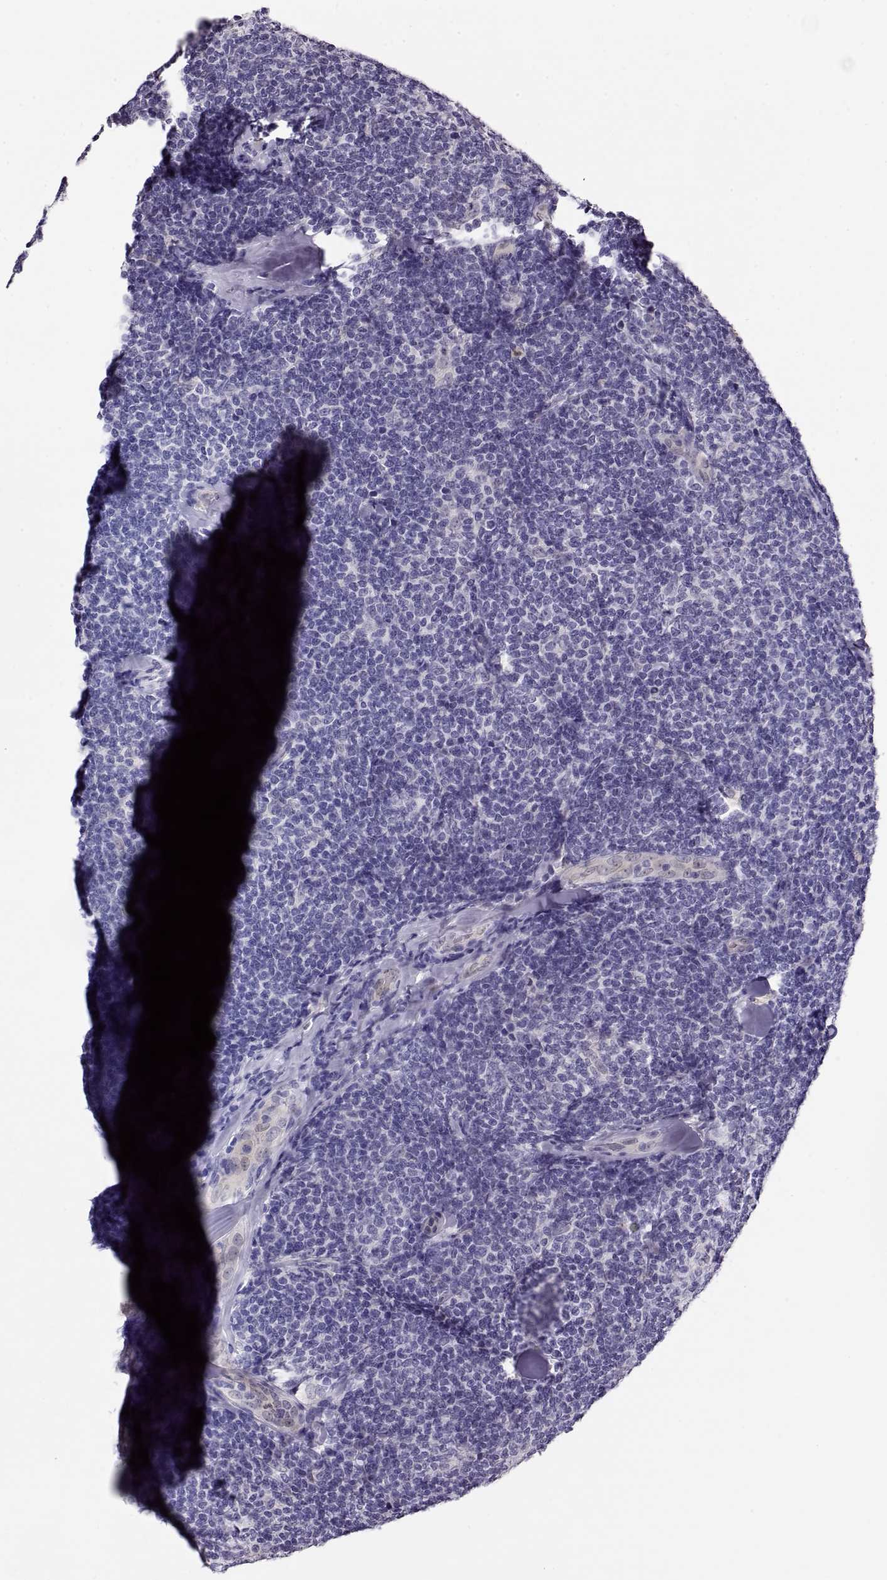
{"staining": {"intensity": "negative", "quantity": "none", "location": "none"}, "tissue": "lymphoma", "cell_type": "Tumor cells", "image_type": "cancer", "snomed": [{"axis": "morphology", "description": "Malignant lymphoma, non-Hodgkin's type, Low grade"}, {"axis": "topography", "description": "Lymph node"}], "caption": "High magnification brightfield microscopy of lymphoma stained with DAB (brown) and counterstained with hematoxylin (blue): tumor cells show no significant staining.", "gene": "CCR8", "patient": {"sex": "female", "age": 56}}